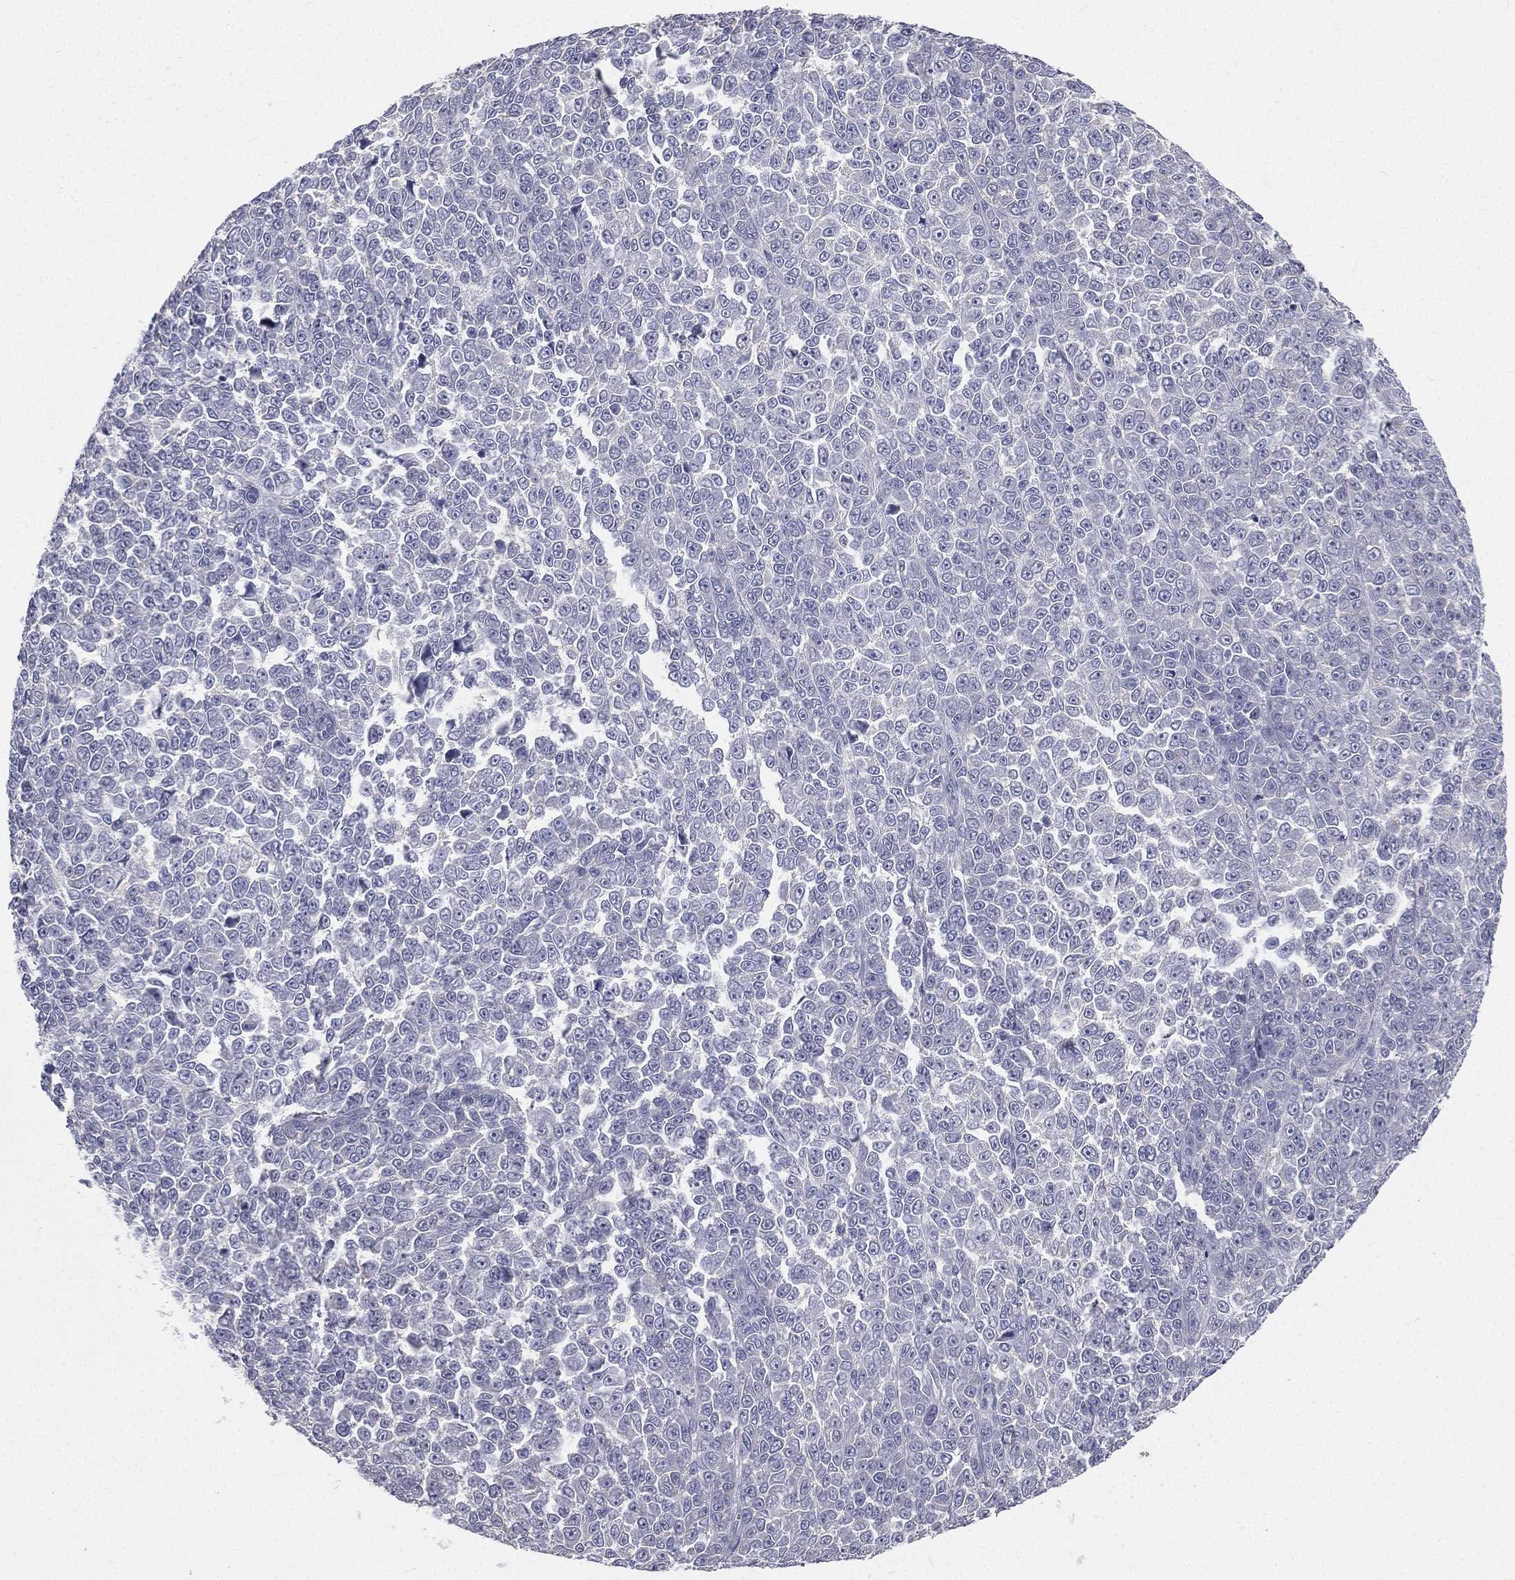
{"staining": {"intensity": "negative", "quantity": "none", "location": "none"}, "tissue": "melanoma", "cell_type": "Tumor cells", "image_type": "cancer", "snomed": [{"axis": "morphology", "description": "Malignant melanoma, NOS"}, {"axis": "topography", "description": "Skin"}], "caption": "Tumor cells are negative for brown protein staining in malignant melanoma.", "gene": "MUC13", "patient": {"sex": "female", "age": 95}}